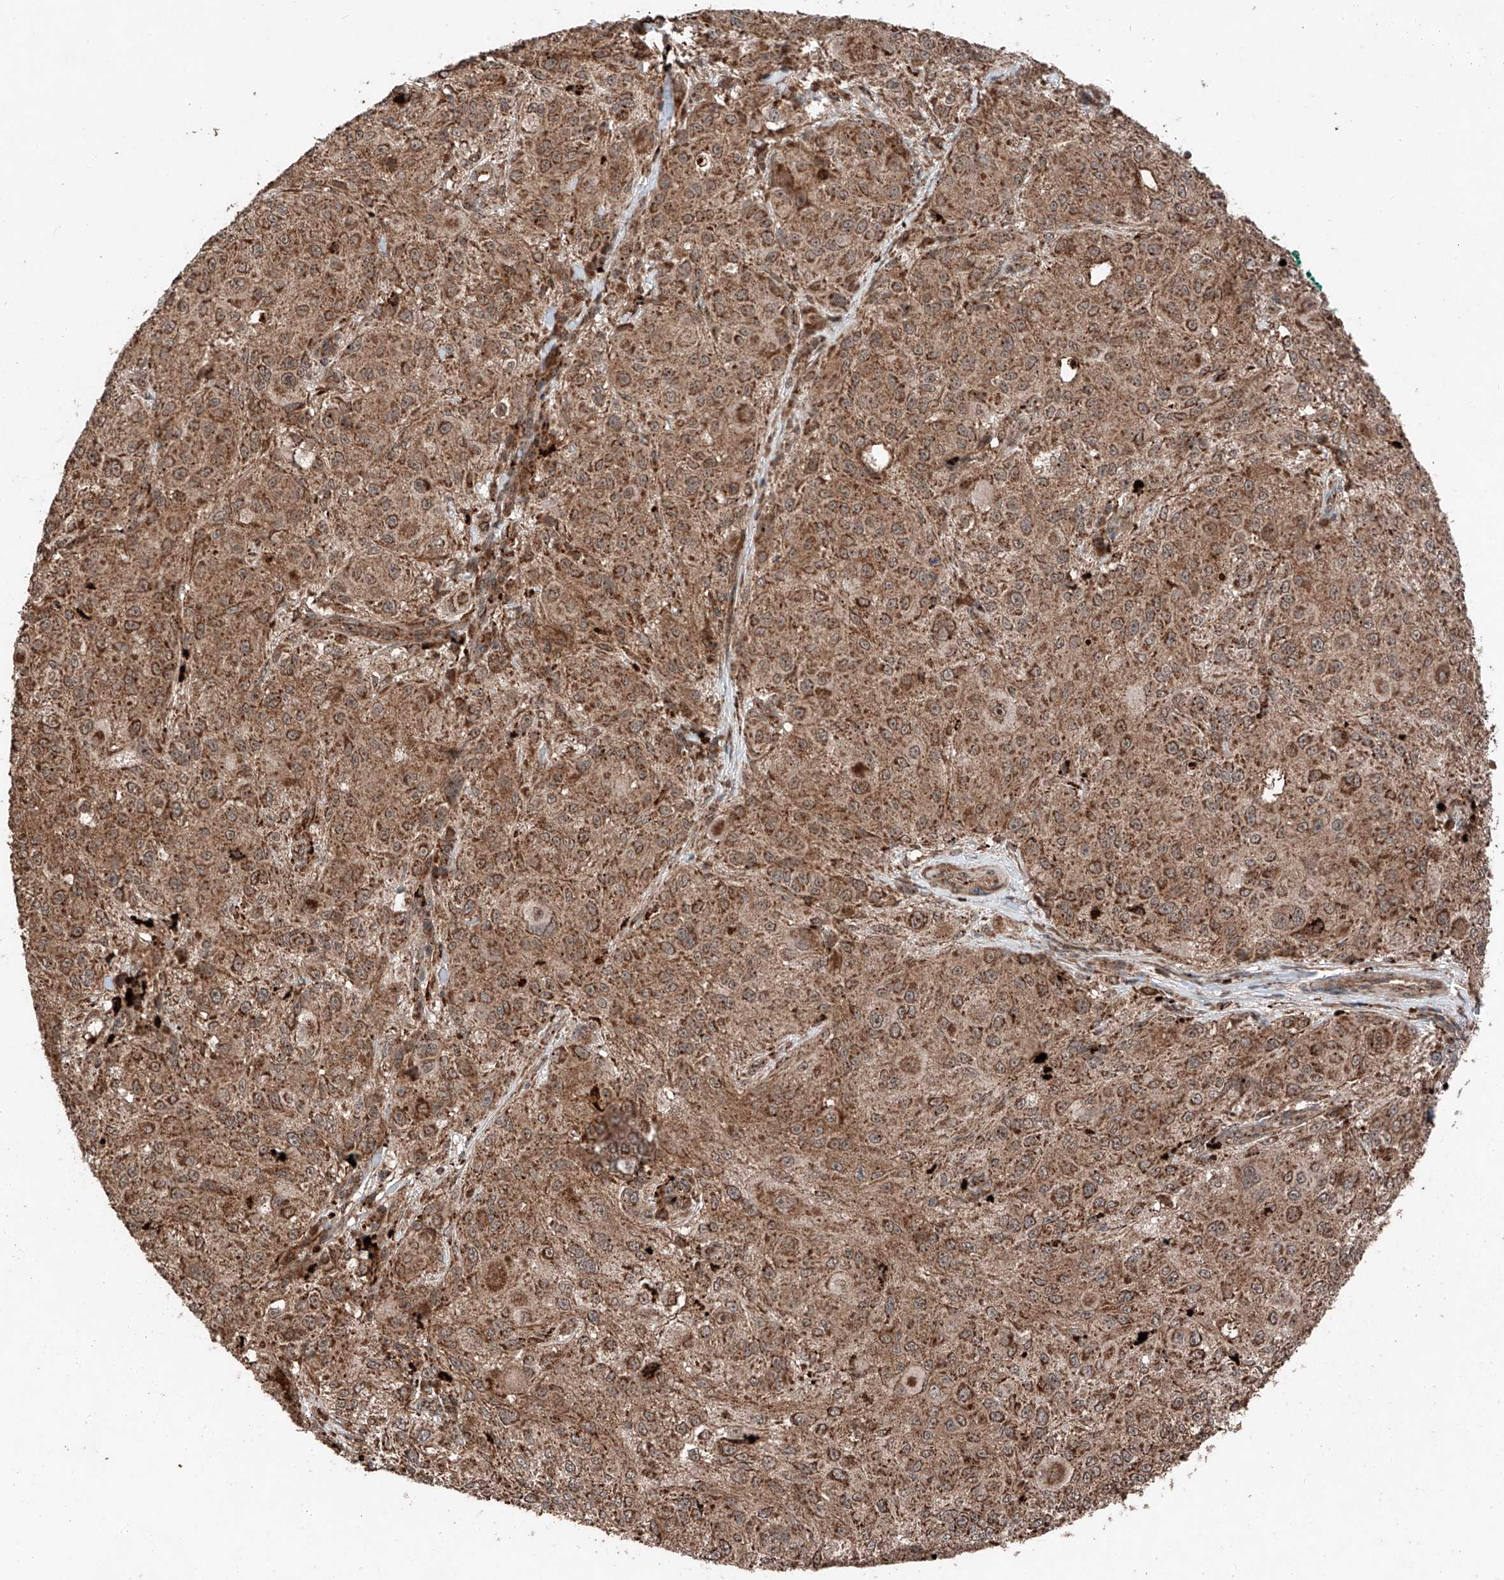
{"staining": {"intensity": "moderate", "quantity": ">75%", "location": "cytoplasmic/membranous"}, "tissue": "melanoma", "cell_type": "Tumor cells", "image_type": "cancer", "snomed": [{"axis": "morphology", "description": "Necrosis, NOS"}, {"axis": "morphology", "description": "Malignant melanoma, NOS"}, {"axis": "topography", "description": "Skin"}], "caption": "The micrograph demonstrates immunohistochemical staining of malignant melanoma. There is moderate cytoplasmic/membranous positivity is appreciated in approximately >75% of tumor cells. (DAB IHC with brightfield microscopy, high magnification).", "gene": "ZSCAN29", "patient": {"sex": "female", "age": 87}}